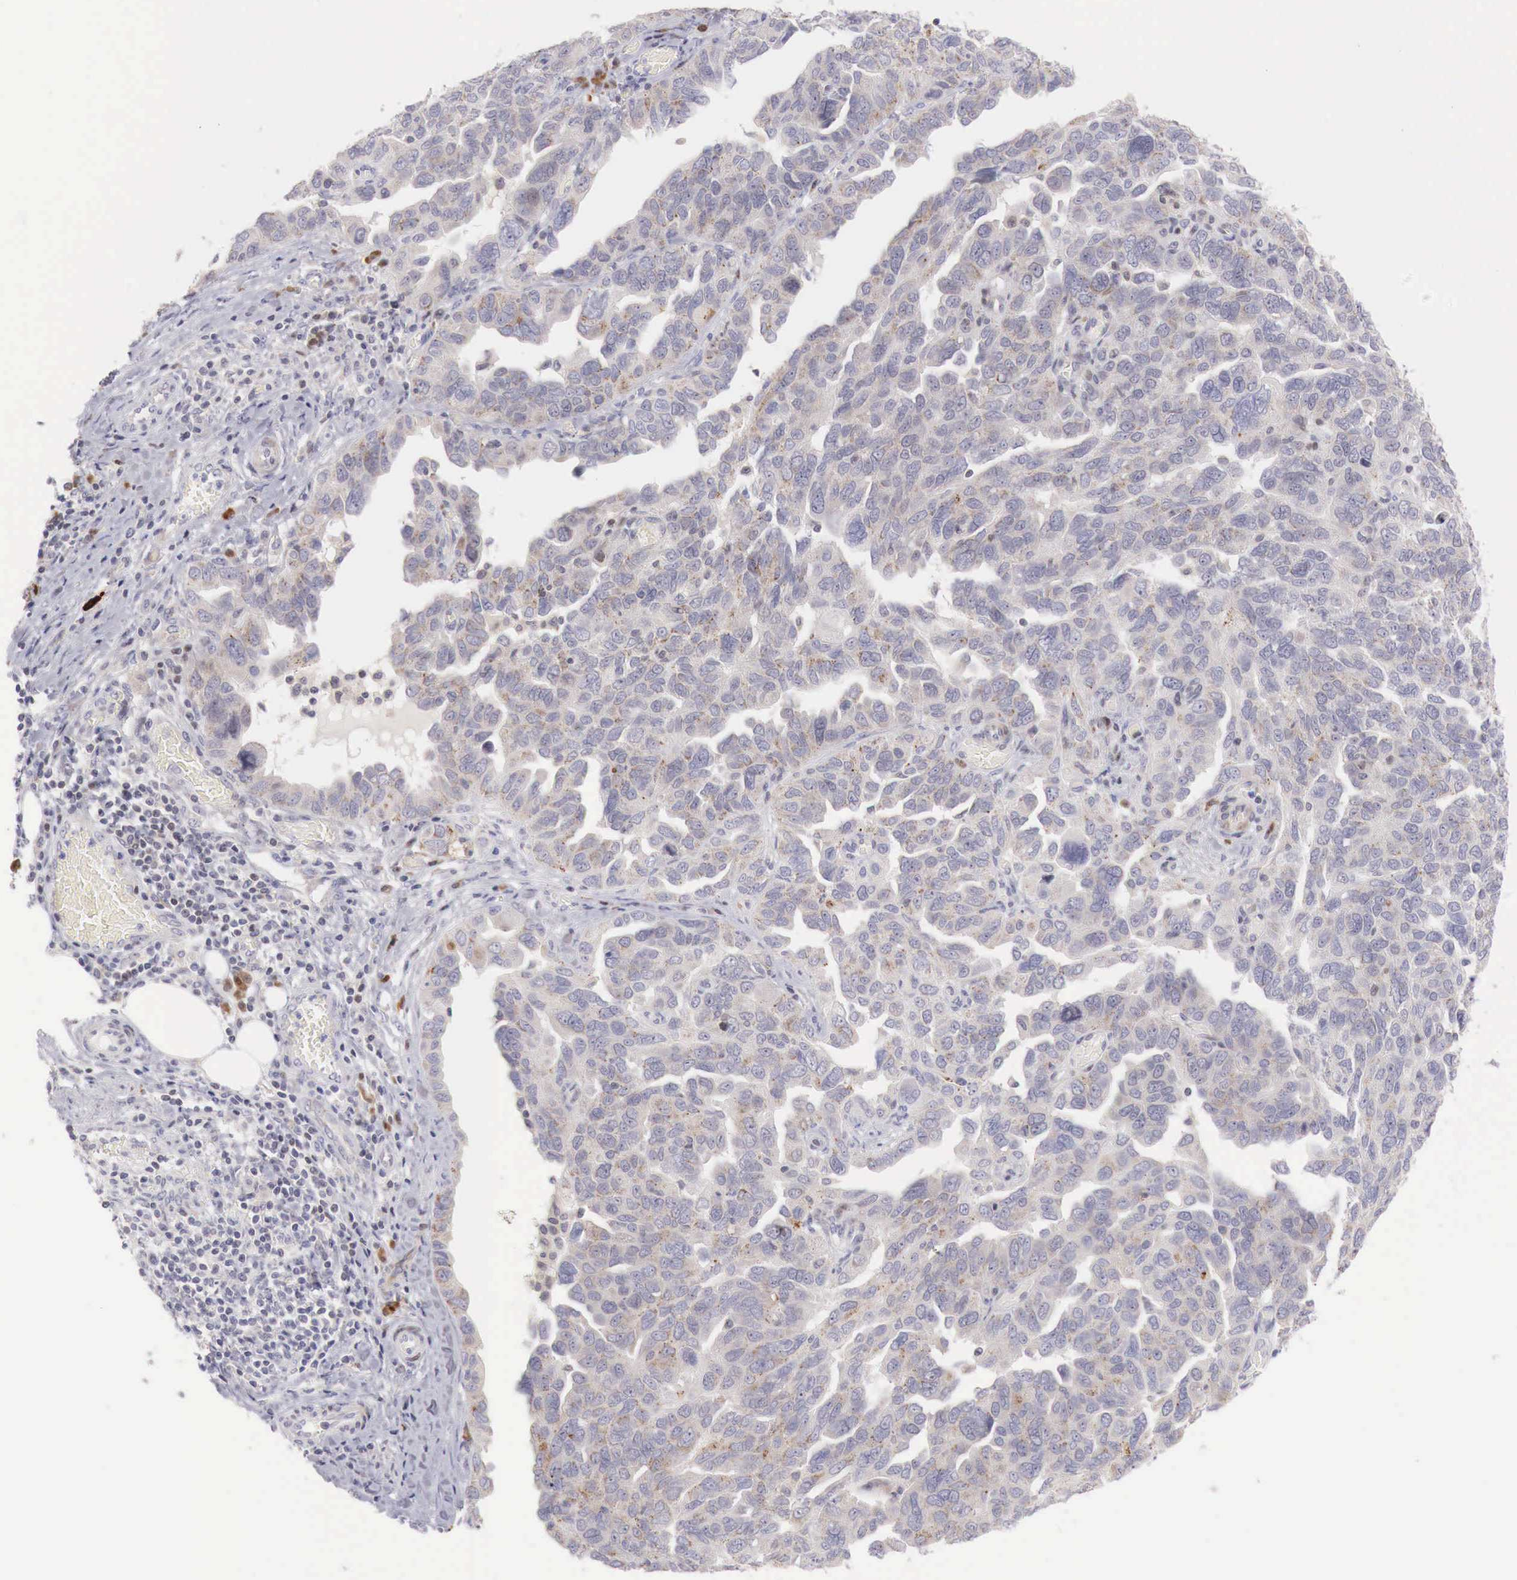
{"staining": {"intensity": "weak", "quantity": "25%-75%", "location": "none"}, "tissue": "ovarian cancer", "cell_type": "Tumor cells", "image_type": "cancer", "snomed": [{"axis": "morphology", "description": "Cystadenocarcinoma, serous, NOS"}, {"axis": "topography", "description": "Ovary"}], "caption": "Ovarian cancer (serous cystadenocarcinoma) stained with immunohistochemistry (IHC) displays weak None expression in about 25%-75% of tumor cells.", "gene": "CLCN5", "patient": {"sex": "female", "age": 64}}